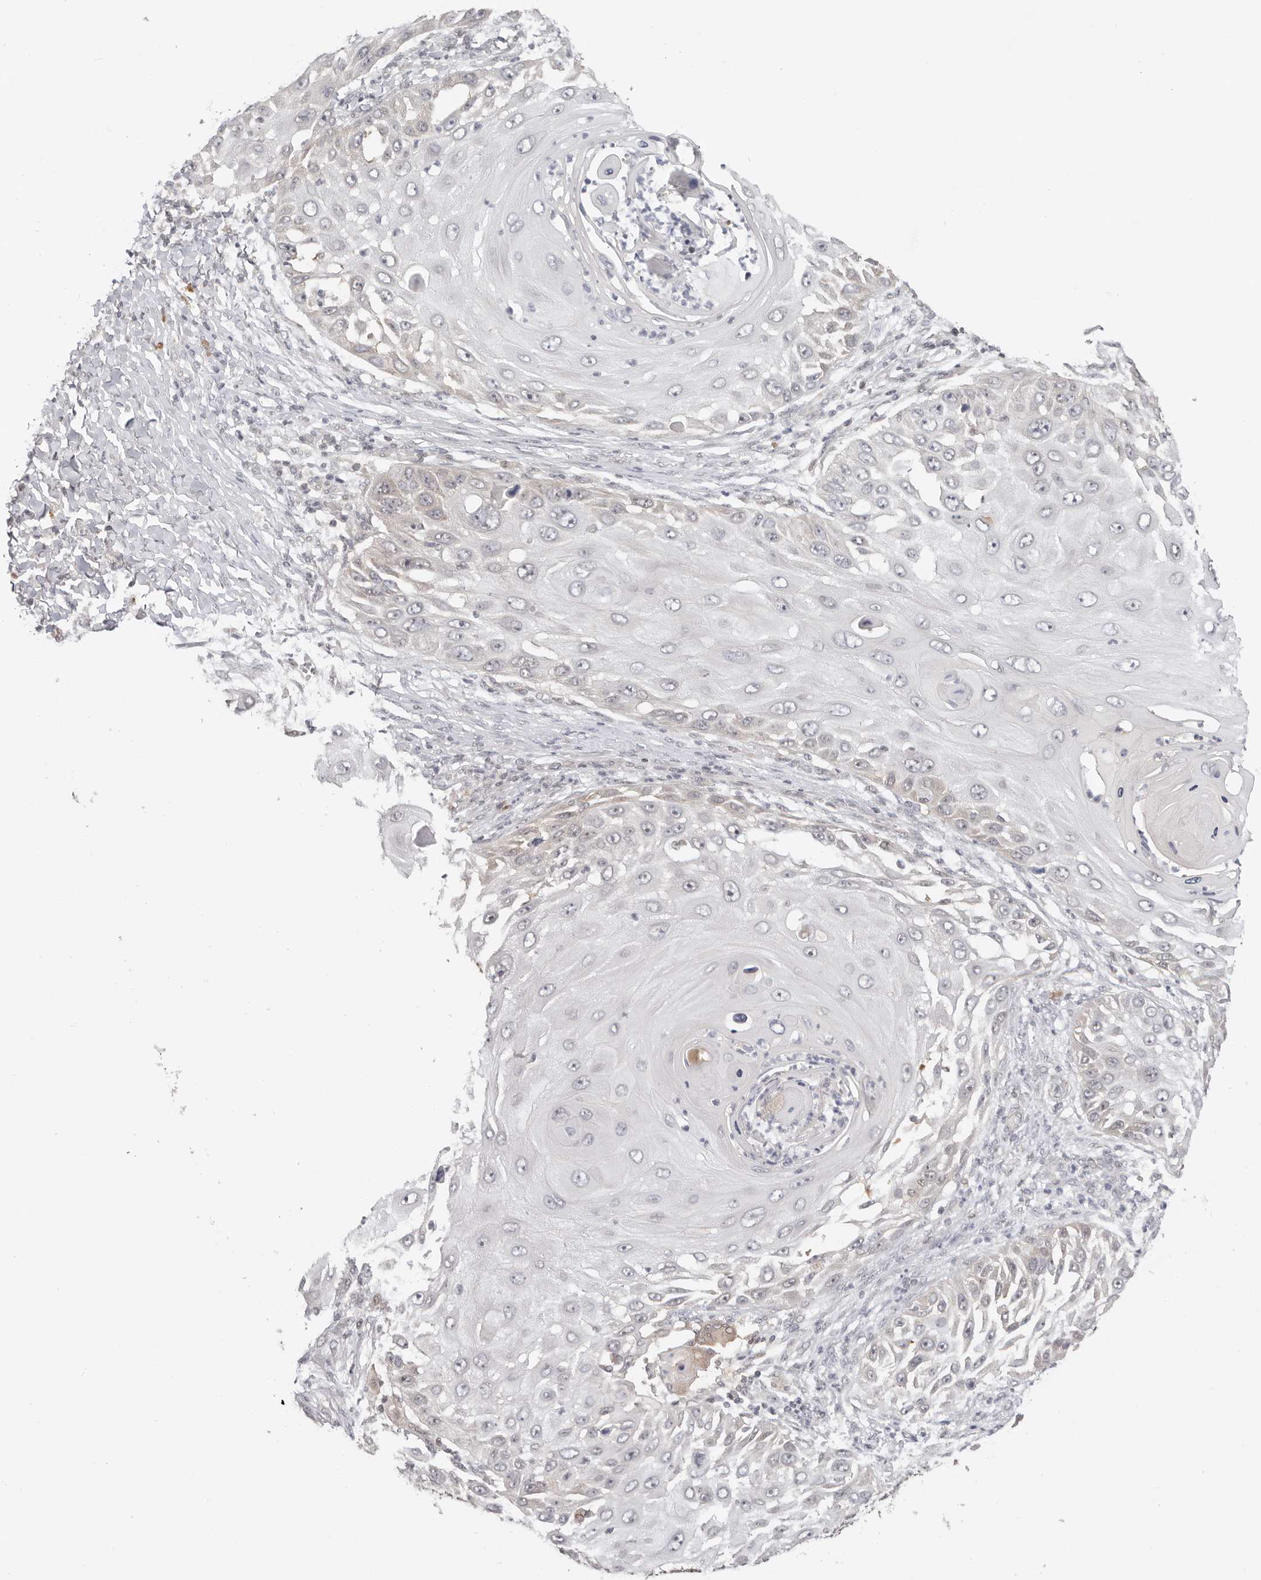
{"staining": {"intensity": "negative", "quantity": "none", "location": "none"}, "tissue": "skin cancer", "cell_type": "Tumor cells", "image_type": "cancer", "snomed": [{"axis": "morphology", "description": "Squamous cell carcinoma, NOS"}, {"axis": "topography", "description": "Skin"}], "caption": "This photomicrograph is of squamous cell carcinoma (skin) stained with immunohistochemistry (IHC) to label a protein in brown with the nuclei are counter-stained blue. There is no expression in tumor cells.", "gene": "LARP7", "patient": {"sex": "female", "age": 44}}